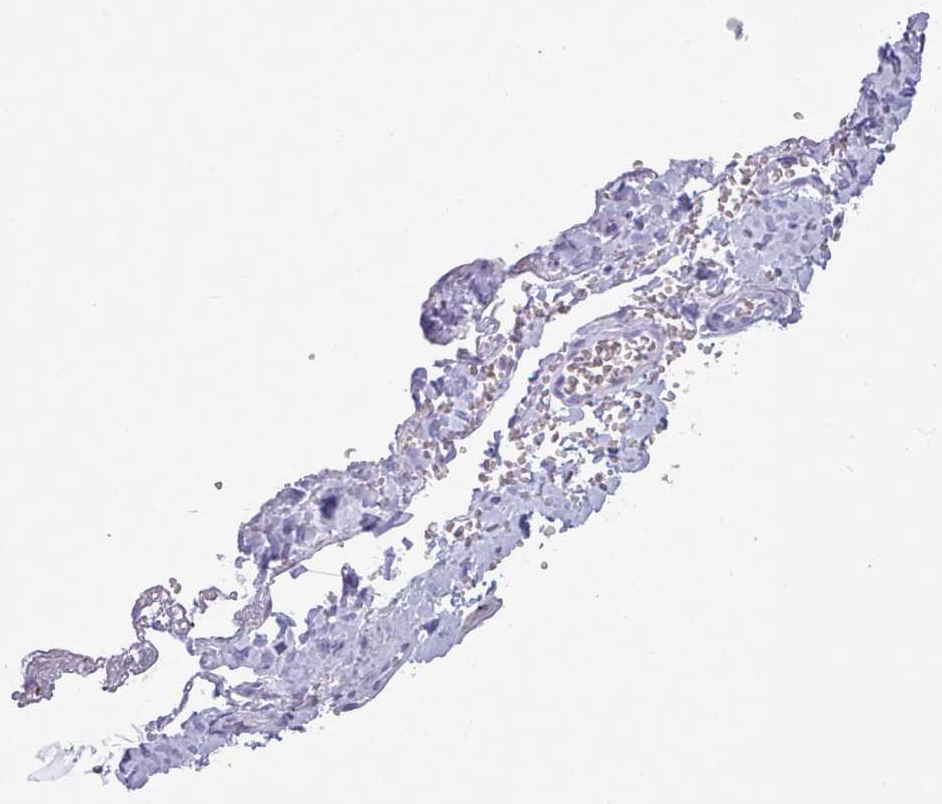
{"staining": {"intensity": "negative", "quantity": "none", "location": "none"}, "tissue": "ovarian cancer", "cell_type": "Tumor cells", "image_type": "cancer", "snomed": [{"axis": "morphology", "description": "Cystadenocarcinoma, mucinous, NOS"}, {"axis": "topography", "description": "Ovary"}], "caption": "Immunohistochemical staining of human ovarian mucinous cystadenocarcinoma demonstrates no significant staining in tumor cells. (Immunohistochemistry, brightfield microscopy, high magnification).", "gene": "FBXO48", "patient": {"sex": "female", "age": 73}}